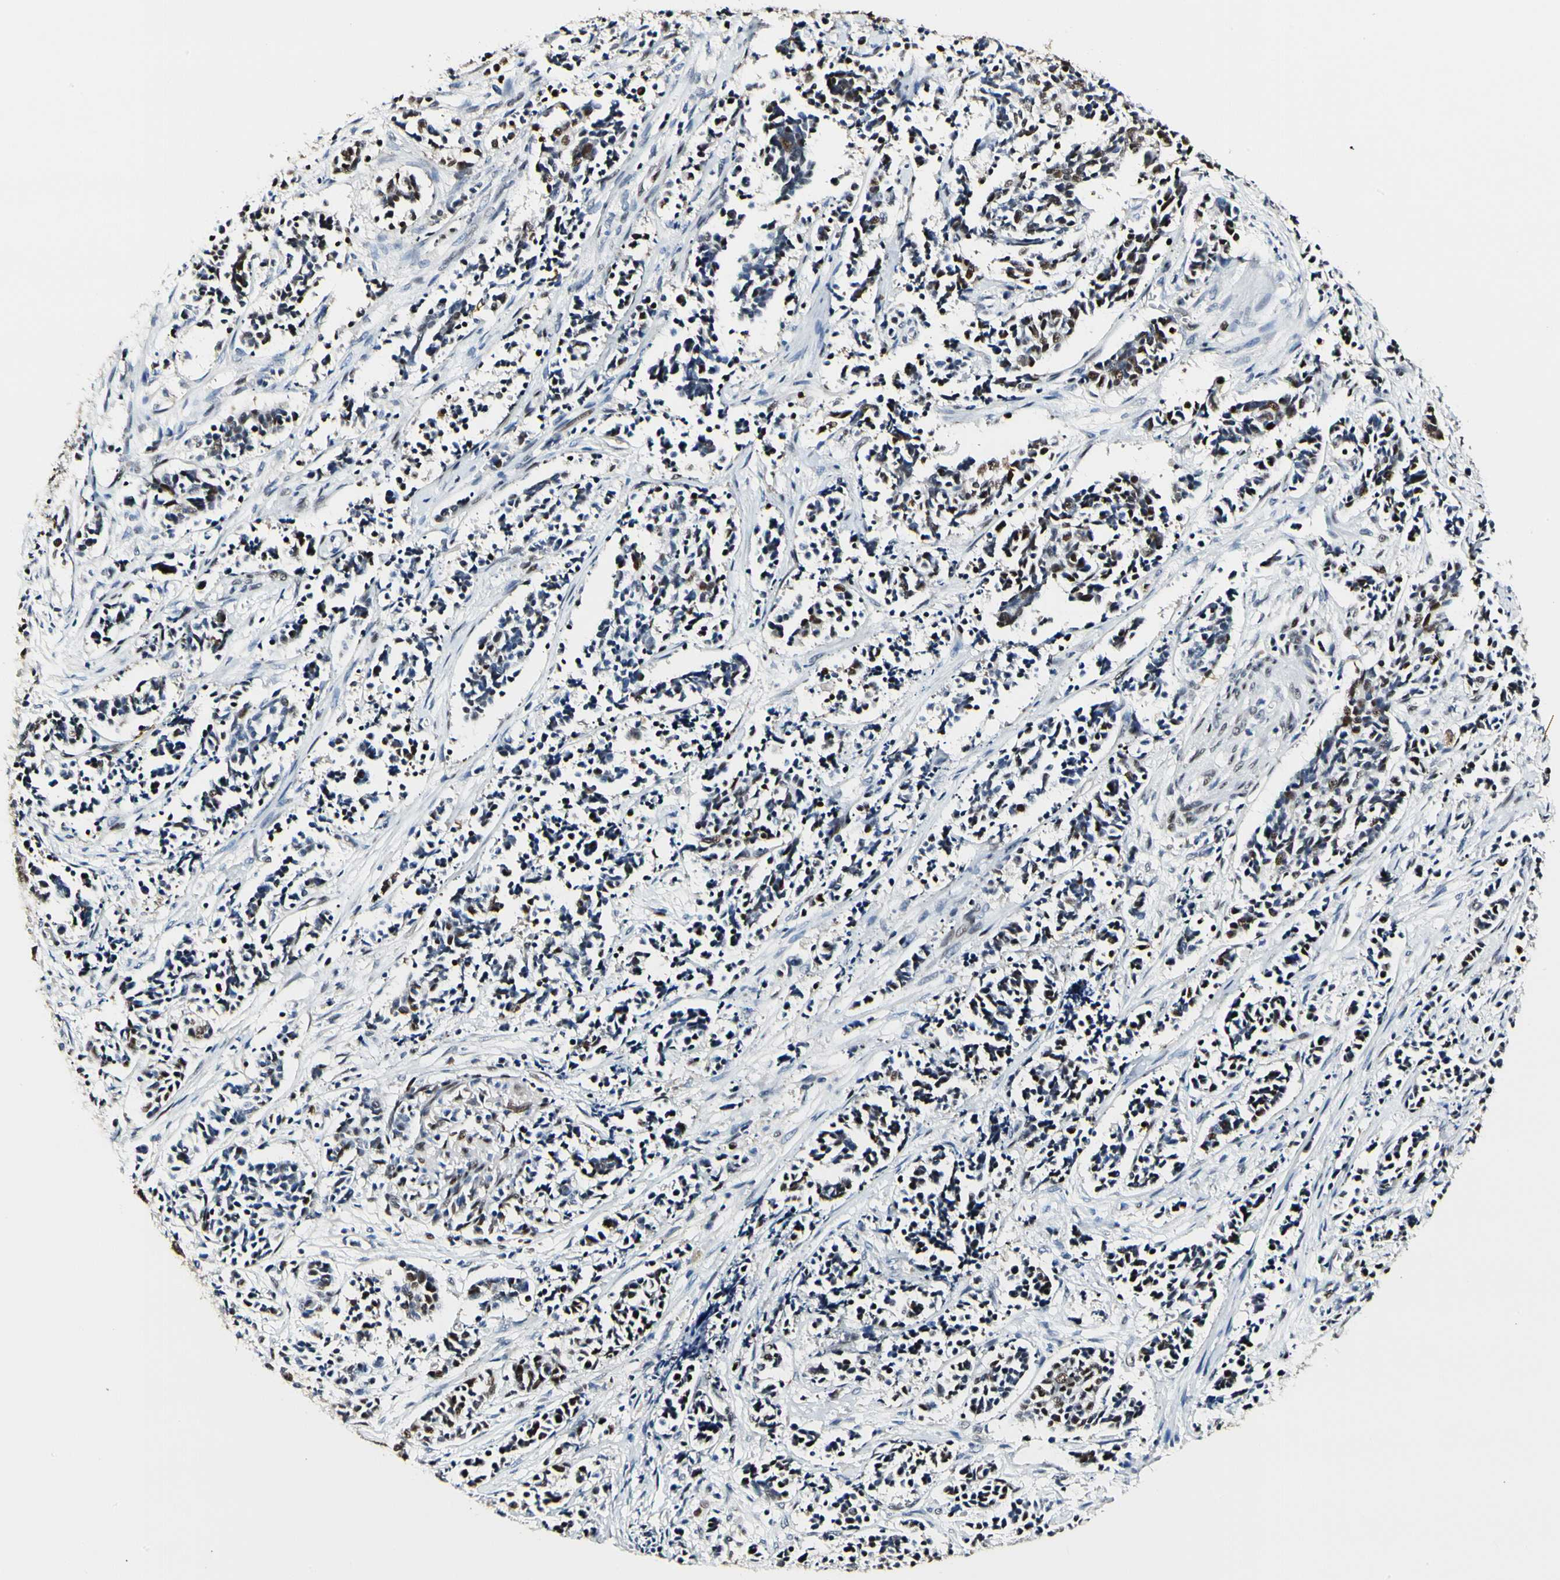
{"staining": {"intensity": "moderate", "quantity": "25%-75%", "location": "nuclear"}, "tissue": "cervical cancer", "cell_type": "Tumor cells", "image_type": "cancer", "snomed": [{"axis": "morphology", "description": "Squamous cell carcinoma, NOS"}, {"axis": "topography", "description": "Cervix"}], "caption": "The immunohistochemical stain labels moderate nuclear staining in tumor cells of squamous cell carcinoma (cervical) tissue. (DAB IHC with brightfield microscopy, high magnification).", "gene": "NFIA", "patient": {"sex": "female", "age": 35}}